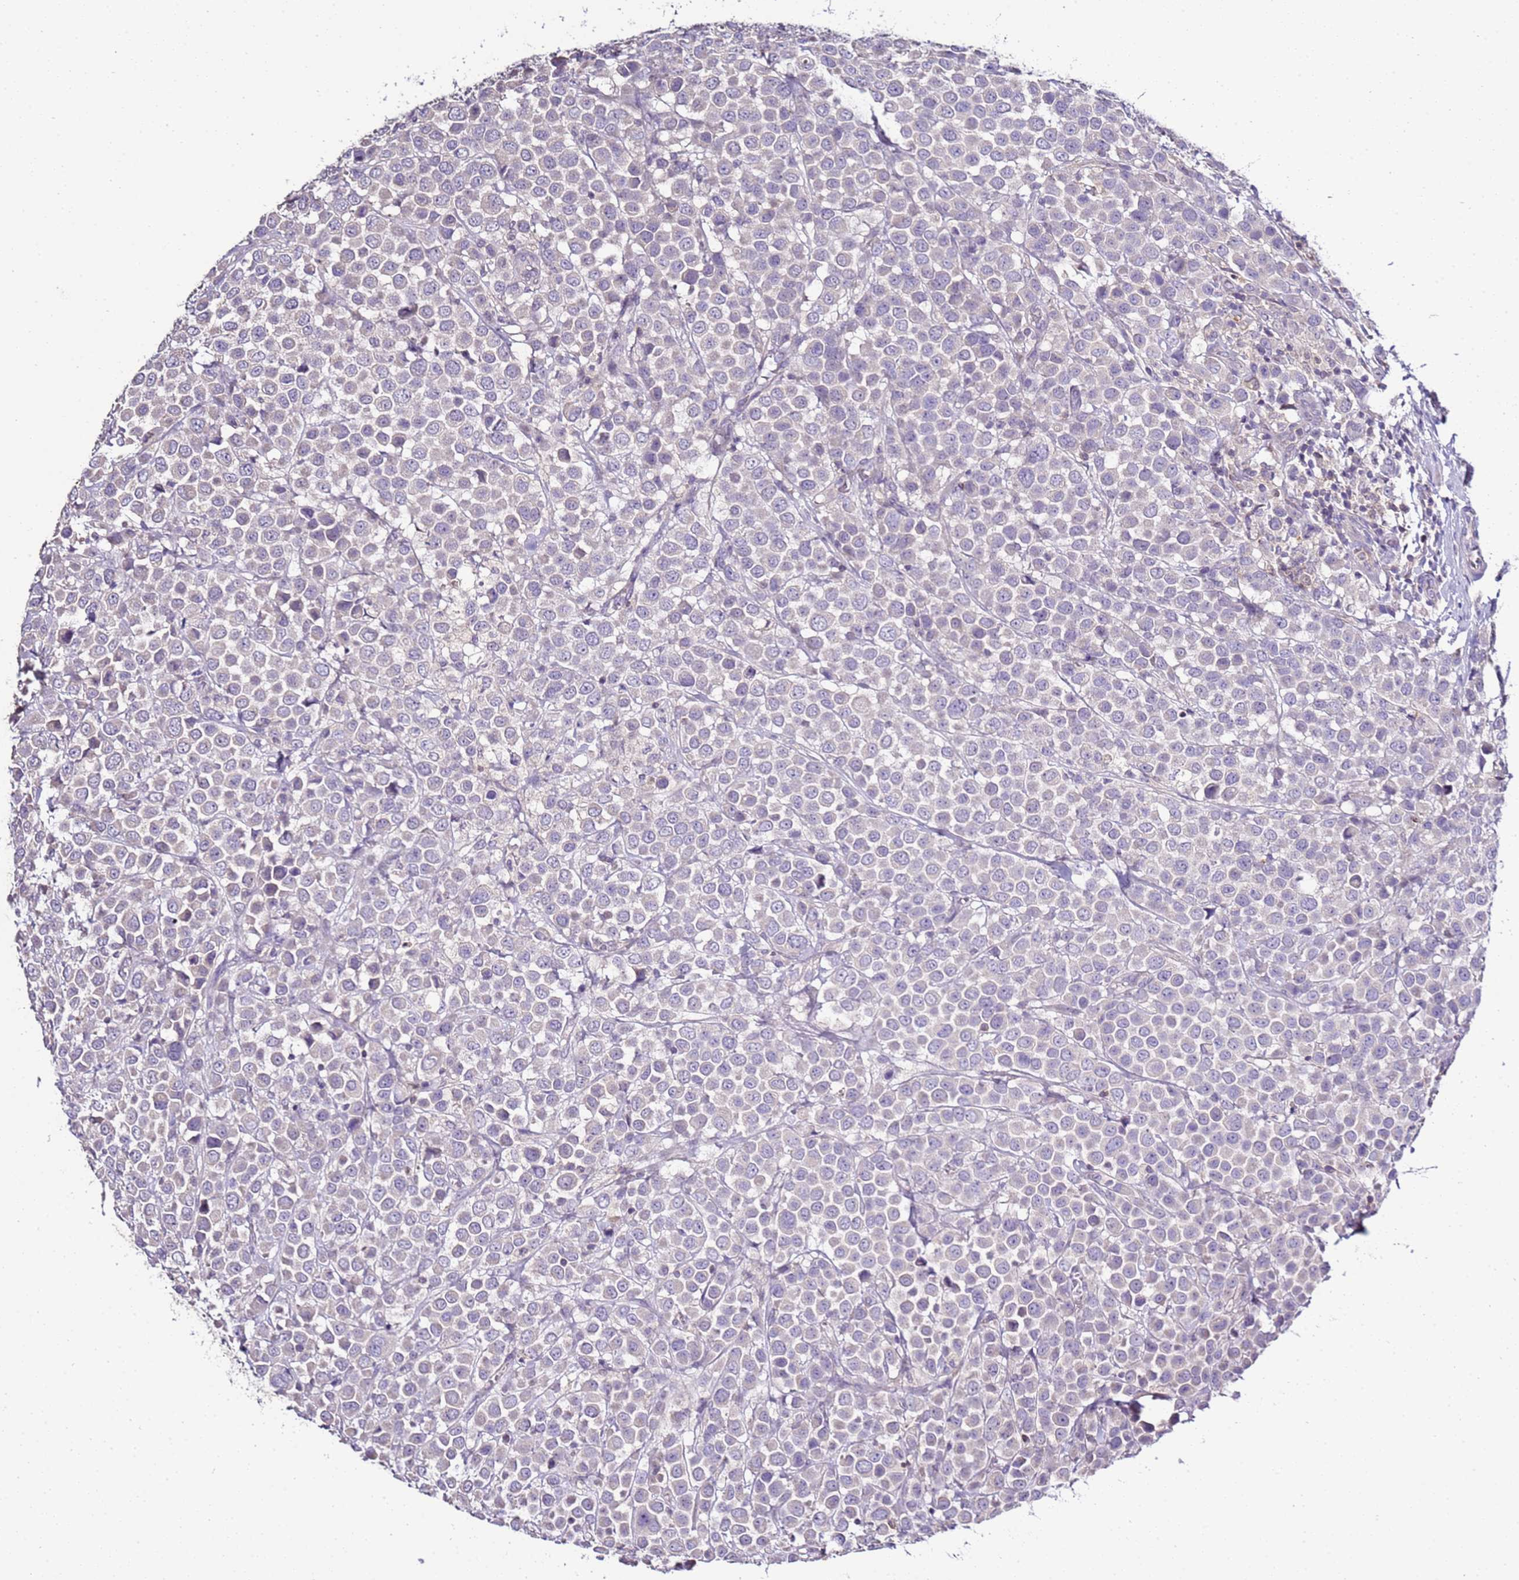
{"staining": {"intensity": "negative", "quantity": "none", "location": "none"}, "tissue": "breast cancer", "cell_type": "Tumor cells", "image_type": "cancer", "snomed": [{"axis": "morphology", "description": "Duct carcinoma"}, {"axis": "topography", "description": "Breast"}], "caption": "DAB immunohistochemical staining of breast intraductal carcinoma exhibits no significant expression in tumor cells.", "gene": "IL2RG", "patient": {"sex": "female", "age": 61}}